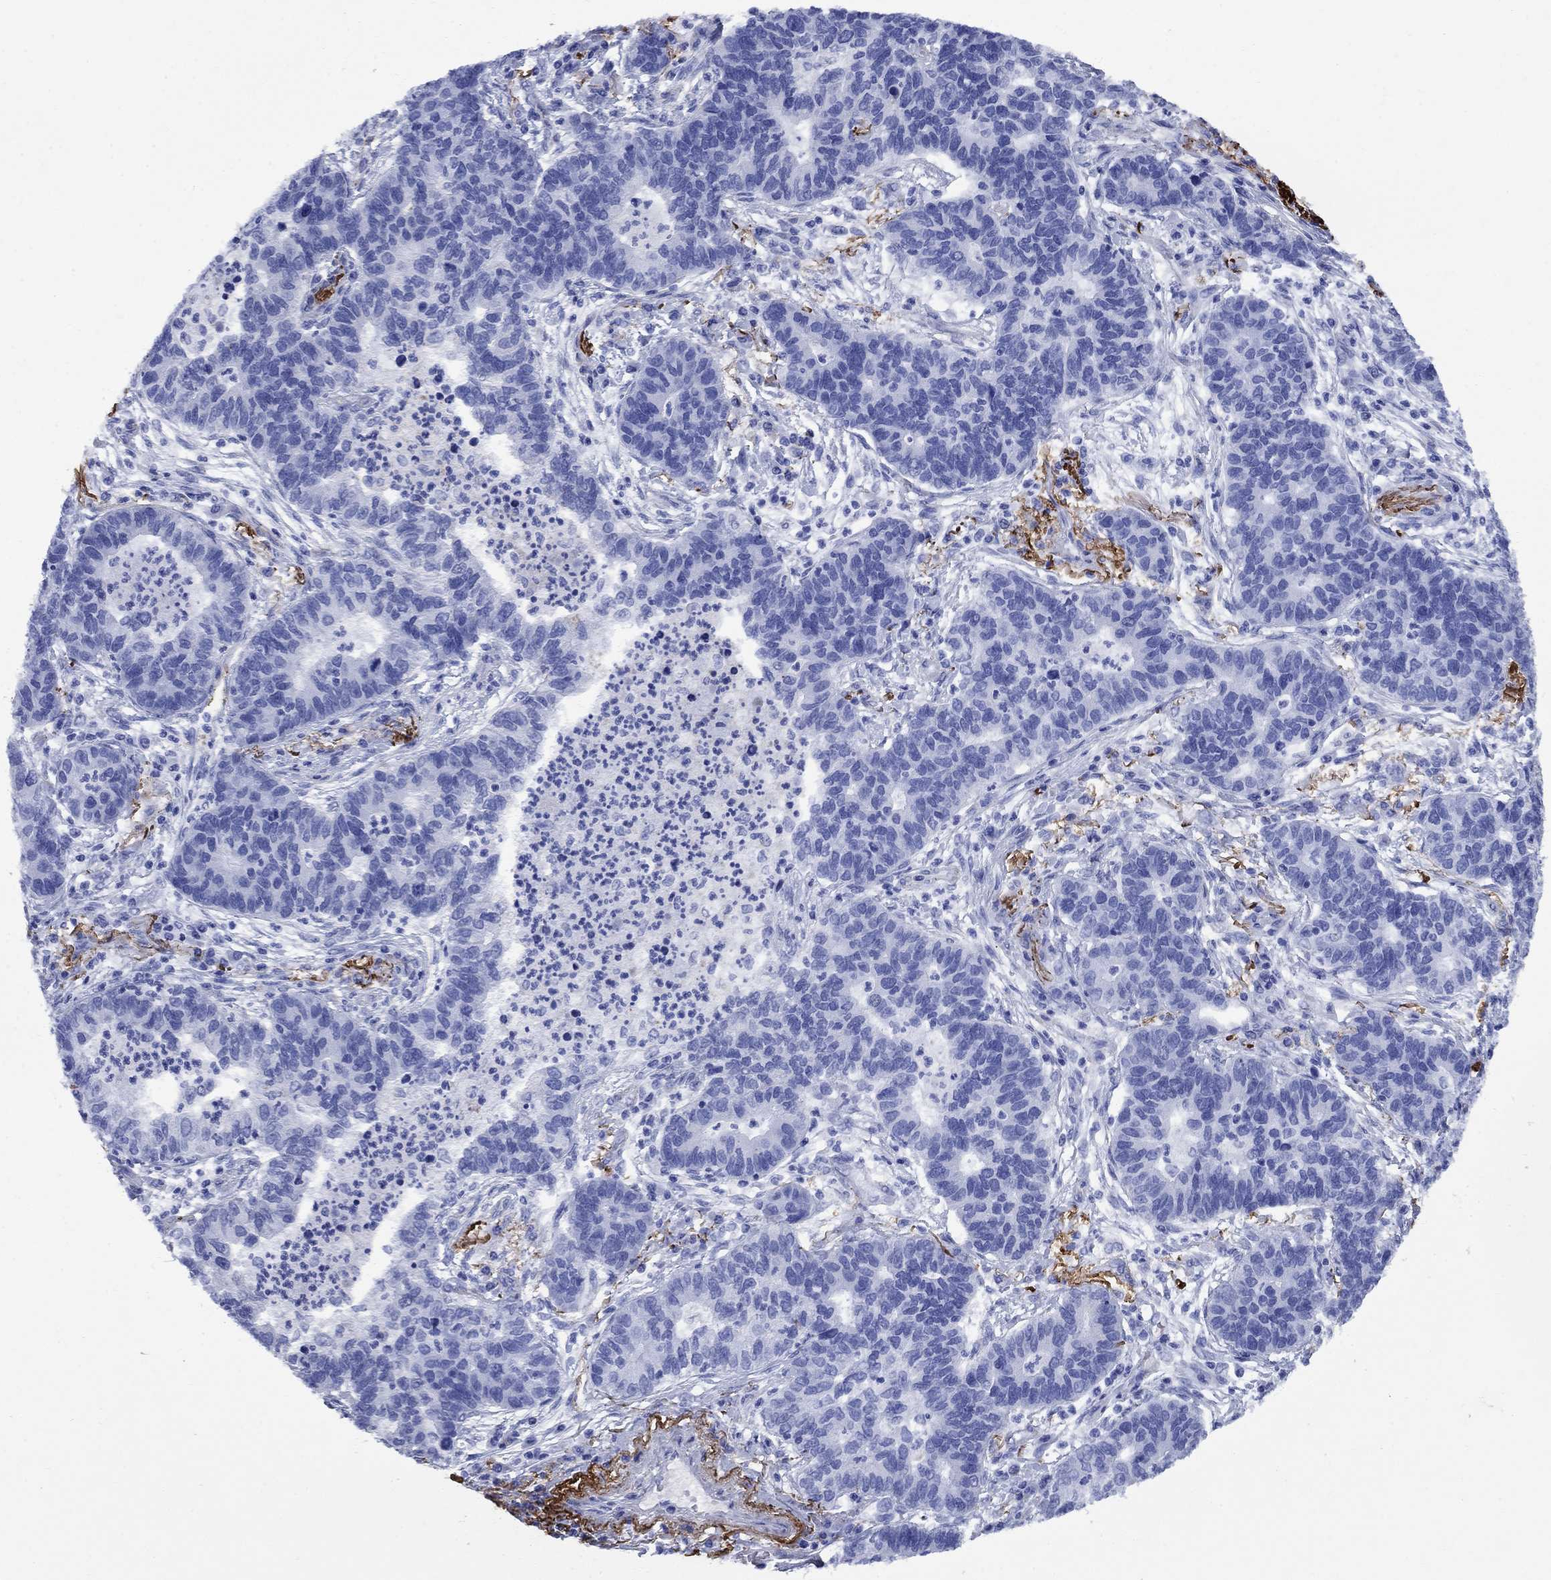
{"staining": {"intensity": "negative", "quantity": "none", "location": "none"}, "tissue": "lung cancer", "cell_type": "Tumor cells", "image_type": "cancer", "snomed": [{"axis": "morphology", "description": "Adenocarcinoma, NOS"}, {"axis": "topography", "description": "Lung"}], "caption": "This is a photomicrograph of immunohistochemistry staining of lung adenocarcinoma, which shows no expression in tumor cells.", "gene": "VTN", "patient": {"sex": "female", "age": 57}}